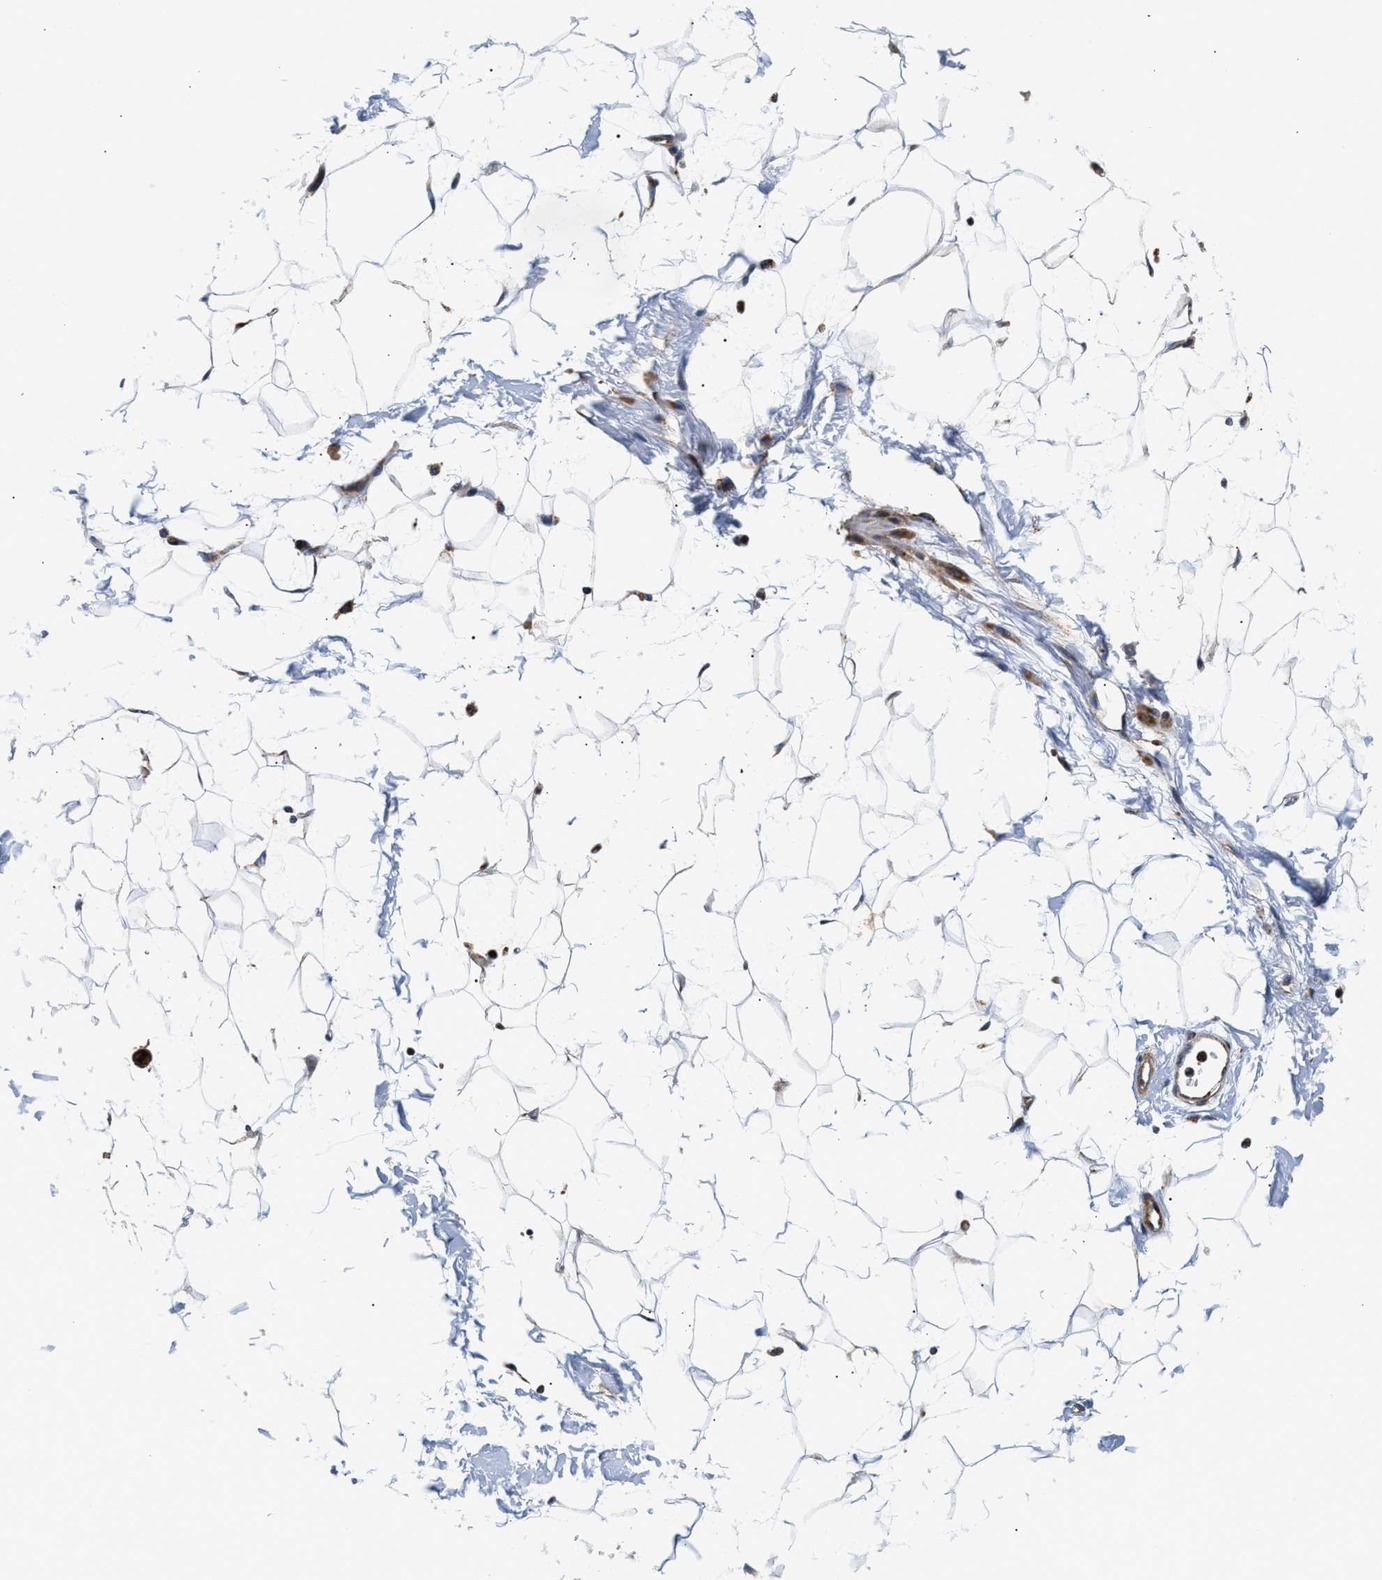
{"staining": {"intensity": "weak", "quantity": "25%-75%", "location": "cytoplasmic/membranous"}, "tissue": "adipose tissue", "cell_type": "Adipocytes", "image_type": "normal", "snomed": [{"axis": "morphology", "description": "Normal tissue, NOS"}, {"axis": "topography", "description": "Soft tissue"}], "caption": "This histopathology image shows IHC staining of normal human adipose tissue, with low weak cytoplasmic/membranous expression in about 25%-75% of adipocytes.", "gene": "SGK1", "patient": {"sex": "male", "age": 72}}